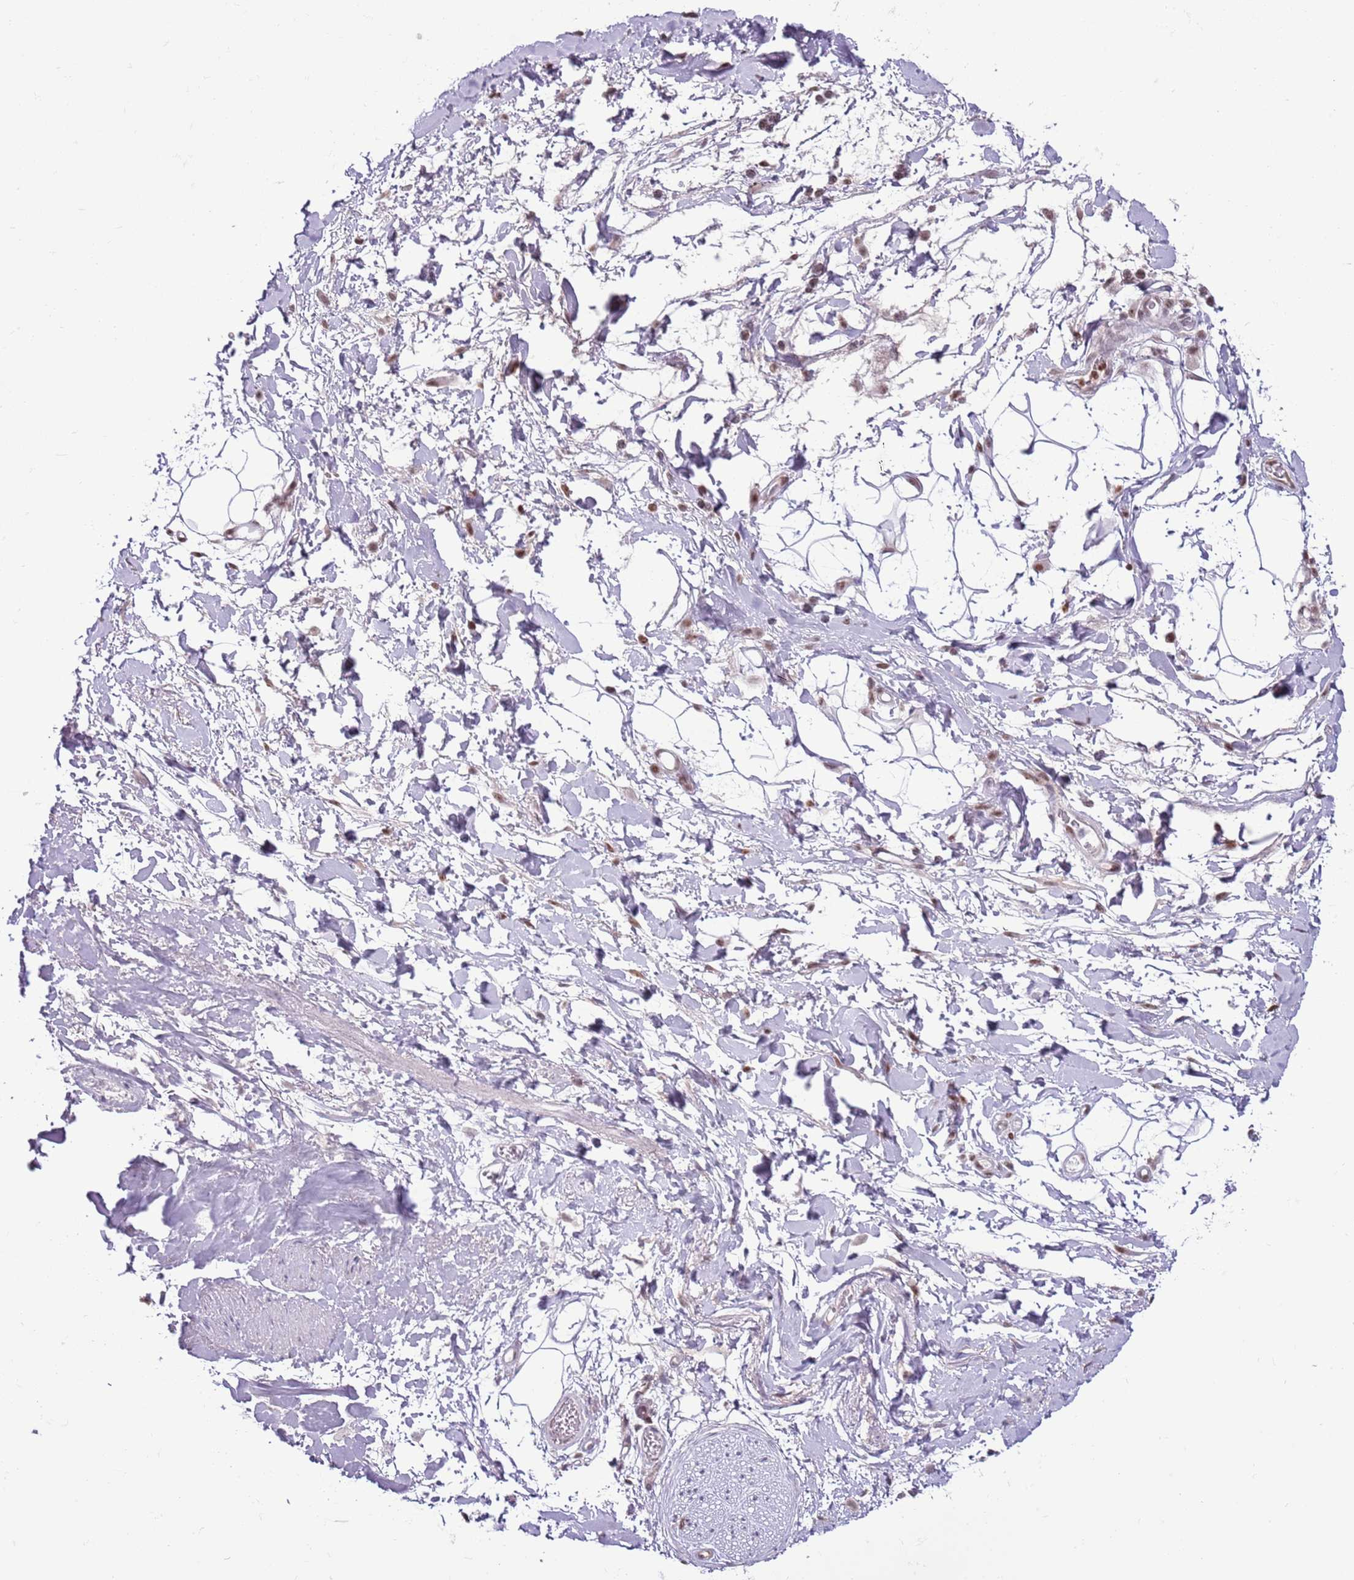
{"staining": {"intensity": "negative", "quantity": "none", "location": "none"}, "tissue": "adipose tissue", "cell_type": "Adipocytes", "image_type": "normal", "snomed": [{"axis": "morphology", "description": "Normal tissue, NOS"}, {"axis": "morphology", "description": "Adenocarcinoma, NOS"}, {"axis": "topography", "description": "Rectum"}, {"axis": "topography", "description": "Vagina"}, {"axis": "topography", "description": "Peripheral nerve tissue"}], "caption": "A histopathology image of human adipose tissue is negative for staining in adipocytes.", "gene": "SELENOH", "patient": {"sex": "female", "age": 71}}